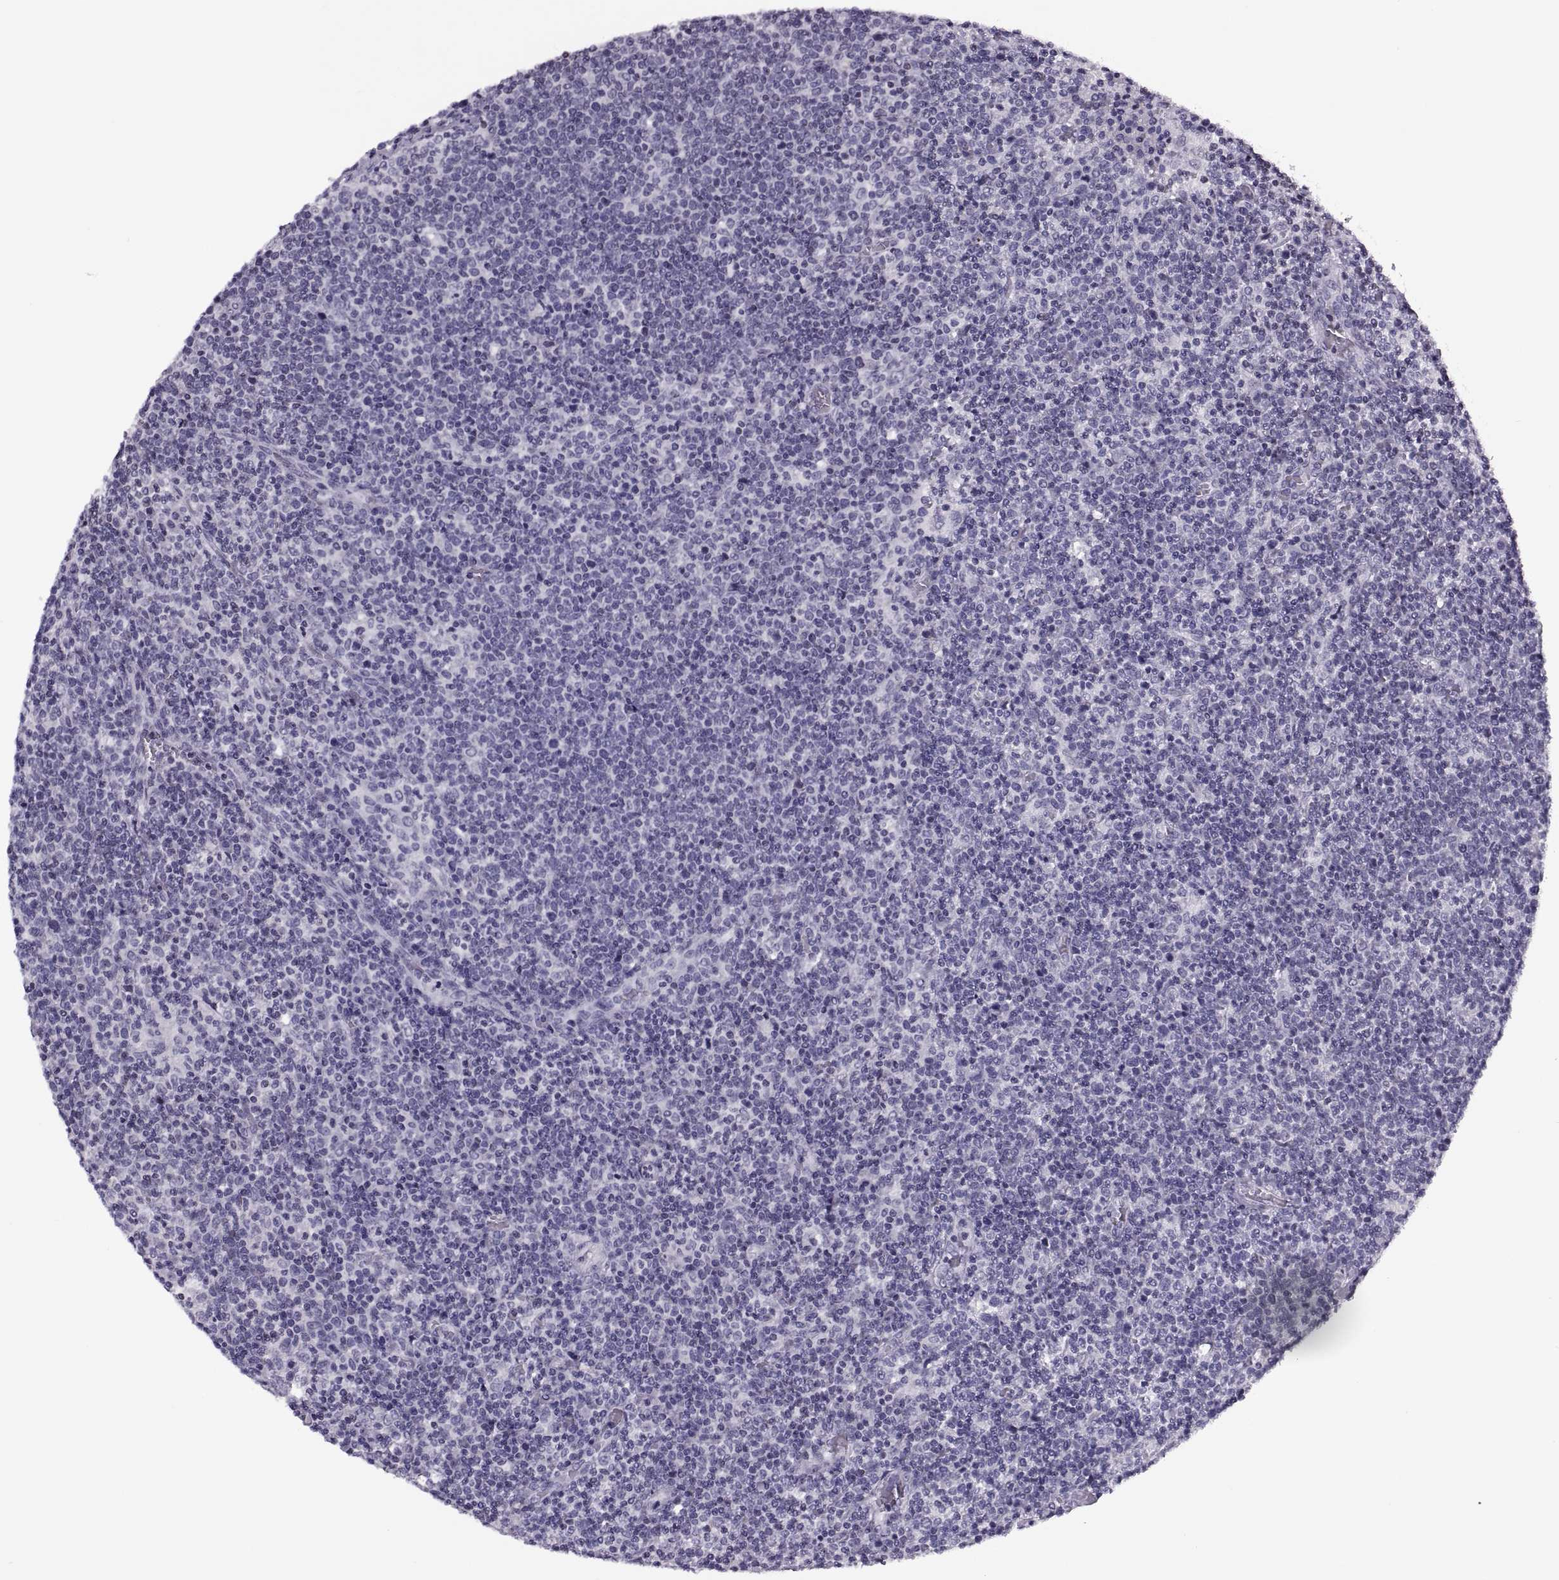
{"staining": {"intensity": "negative", "quantity": "none", "location": "none"}, "tissue": "lymphoma", "cell_type": "Tumor cells", "image_type": "cancer", "snomed": [{"axis": "morphology", "description": "Malignant lymphoma, non-Hodgkin's type, High grade"}, {"axis": "topography", "description": "Lymph node"}], "caption": "The image reveals no staining of tumor cells in lymphoma.", "gene": "H1-8", "patient": {"sex": "male", "age": 61}}